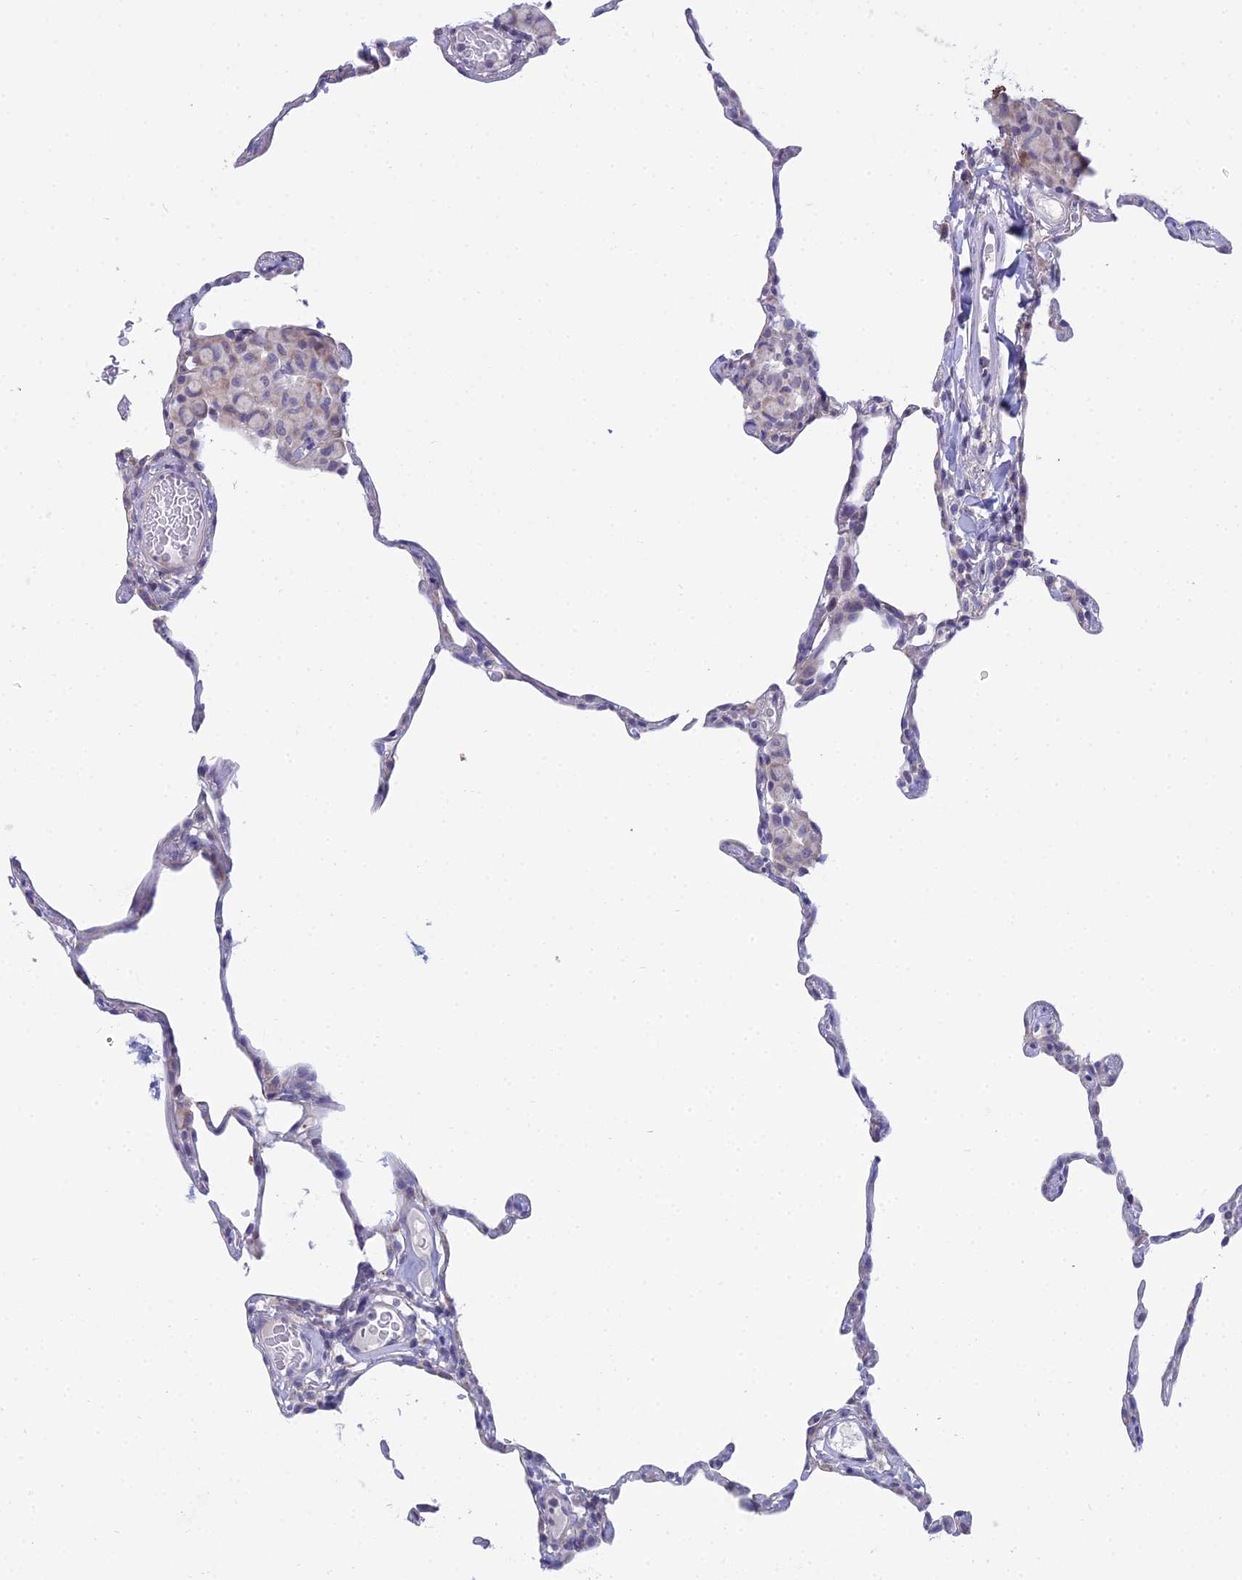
{"staining": {"intensity": "negative", "quantity": "none", "location": "none"}, "tissue": "lung", "cell_type": "Alveolar cells", "image_type": "normal", "snomed": [{"axis": "morphology", "description": "Normal tissue, NOS"}, {"axis": "topography", "description": "Lung"}], "caption": "IHC image of benign lung stained for a protein (brown), which displays no staining in alveolar cells.", "gene": "CFAP206", "patient": {"sex": "female", "age": 57}}